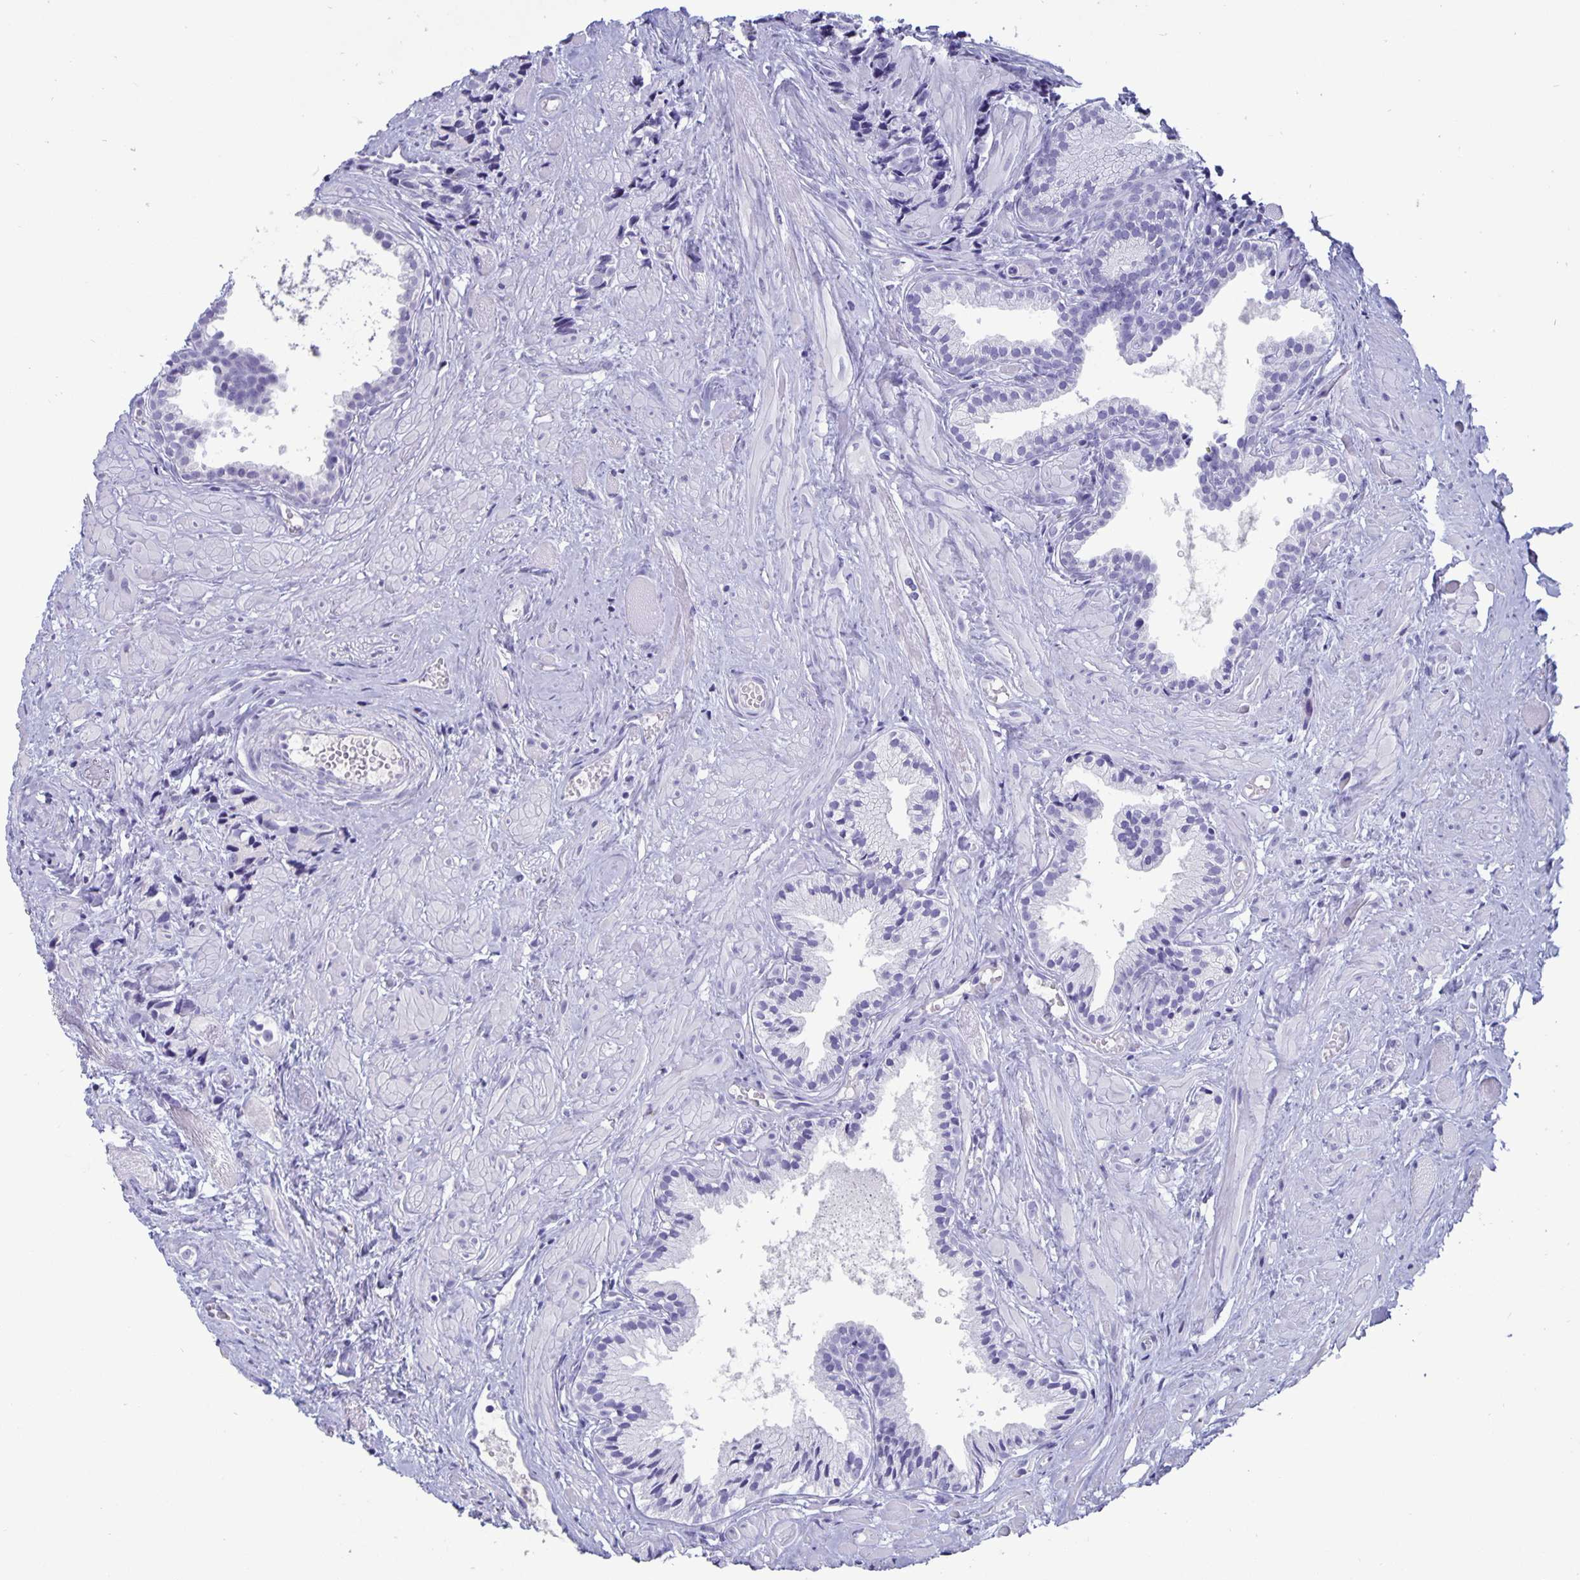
{"staining": {"intensity": "negative", "quantity": "none", "location": "none"}, "tissue": "prostate cancer", "cell_type": "Tumor cells", "image_type": "cancer", "snomed": [{"axis": "morphology", "description": "Adenocarcinoma, High grade"}, {"axis": "topography", "description": "Prostate"}], "caption": "A high-resolution micrograph shows IHC staining of adenocarcinoma (high-grade) (prostate), which shows no significant positivity in tumor cells.", "gene": "BPIFA3", "patient": {"sex": "male", "age": 81}}